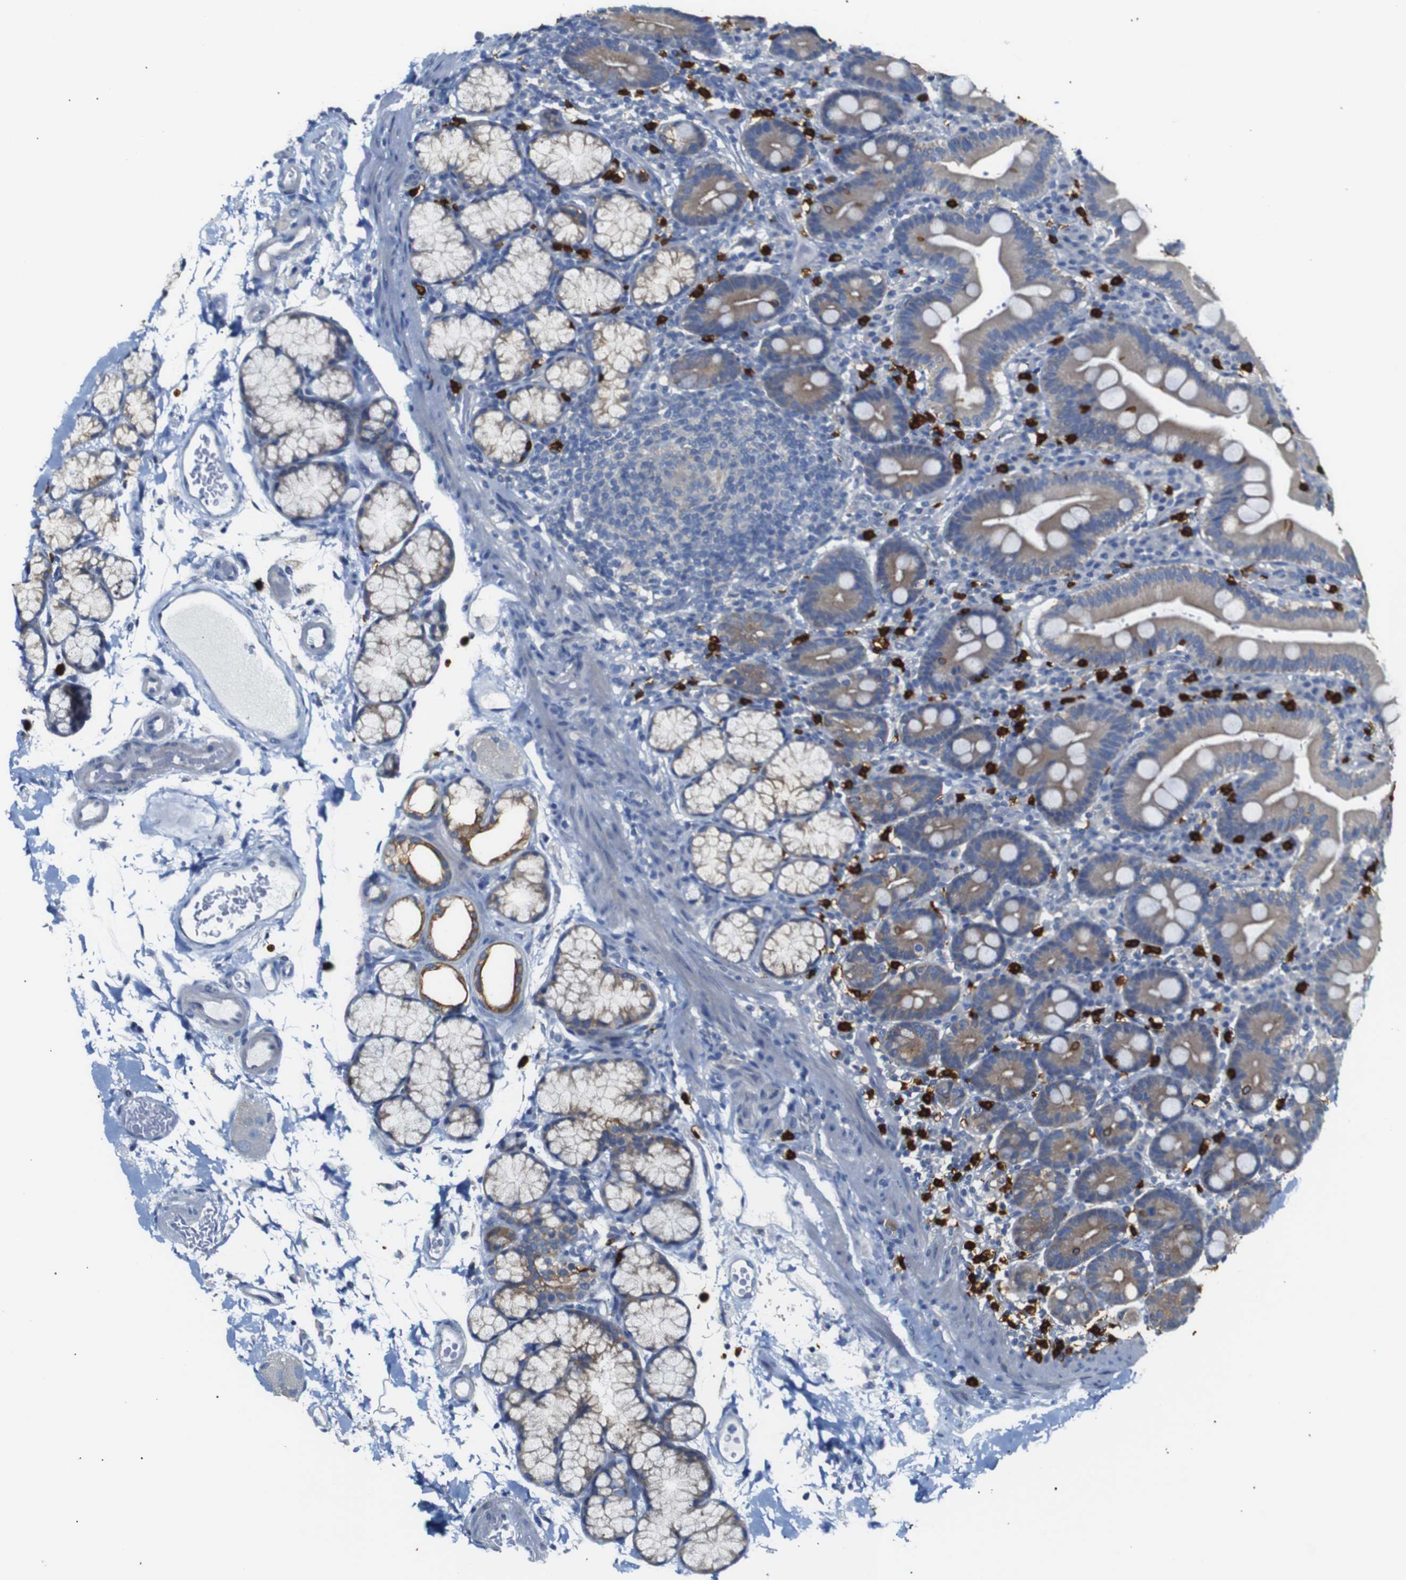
{"staining": {"intensity": "moderate", "quantity": ">75%", "location": "cytoplasmic/membranous"}, "tissue": "duodenum", "cell_type": "Glandular cells", "image_type": "normal", "snomed": [{"axis": "morphology", "description": "Normal tissue, NOS"}, {"axis": "topography", "description": "Small intestine, NOS"}], "caption": "A high-resolution micrograph shows immunohistochemistry (IHC) staining of normal duodenum, which demonstrates moderate cytoplasmic/membranous positivity in approximately >75% of glandular cells.", "gene": "ALOX15", "patient": {"sex": "female", "age": 71}}